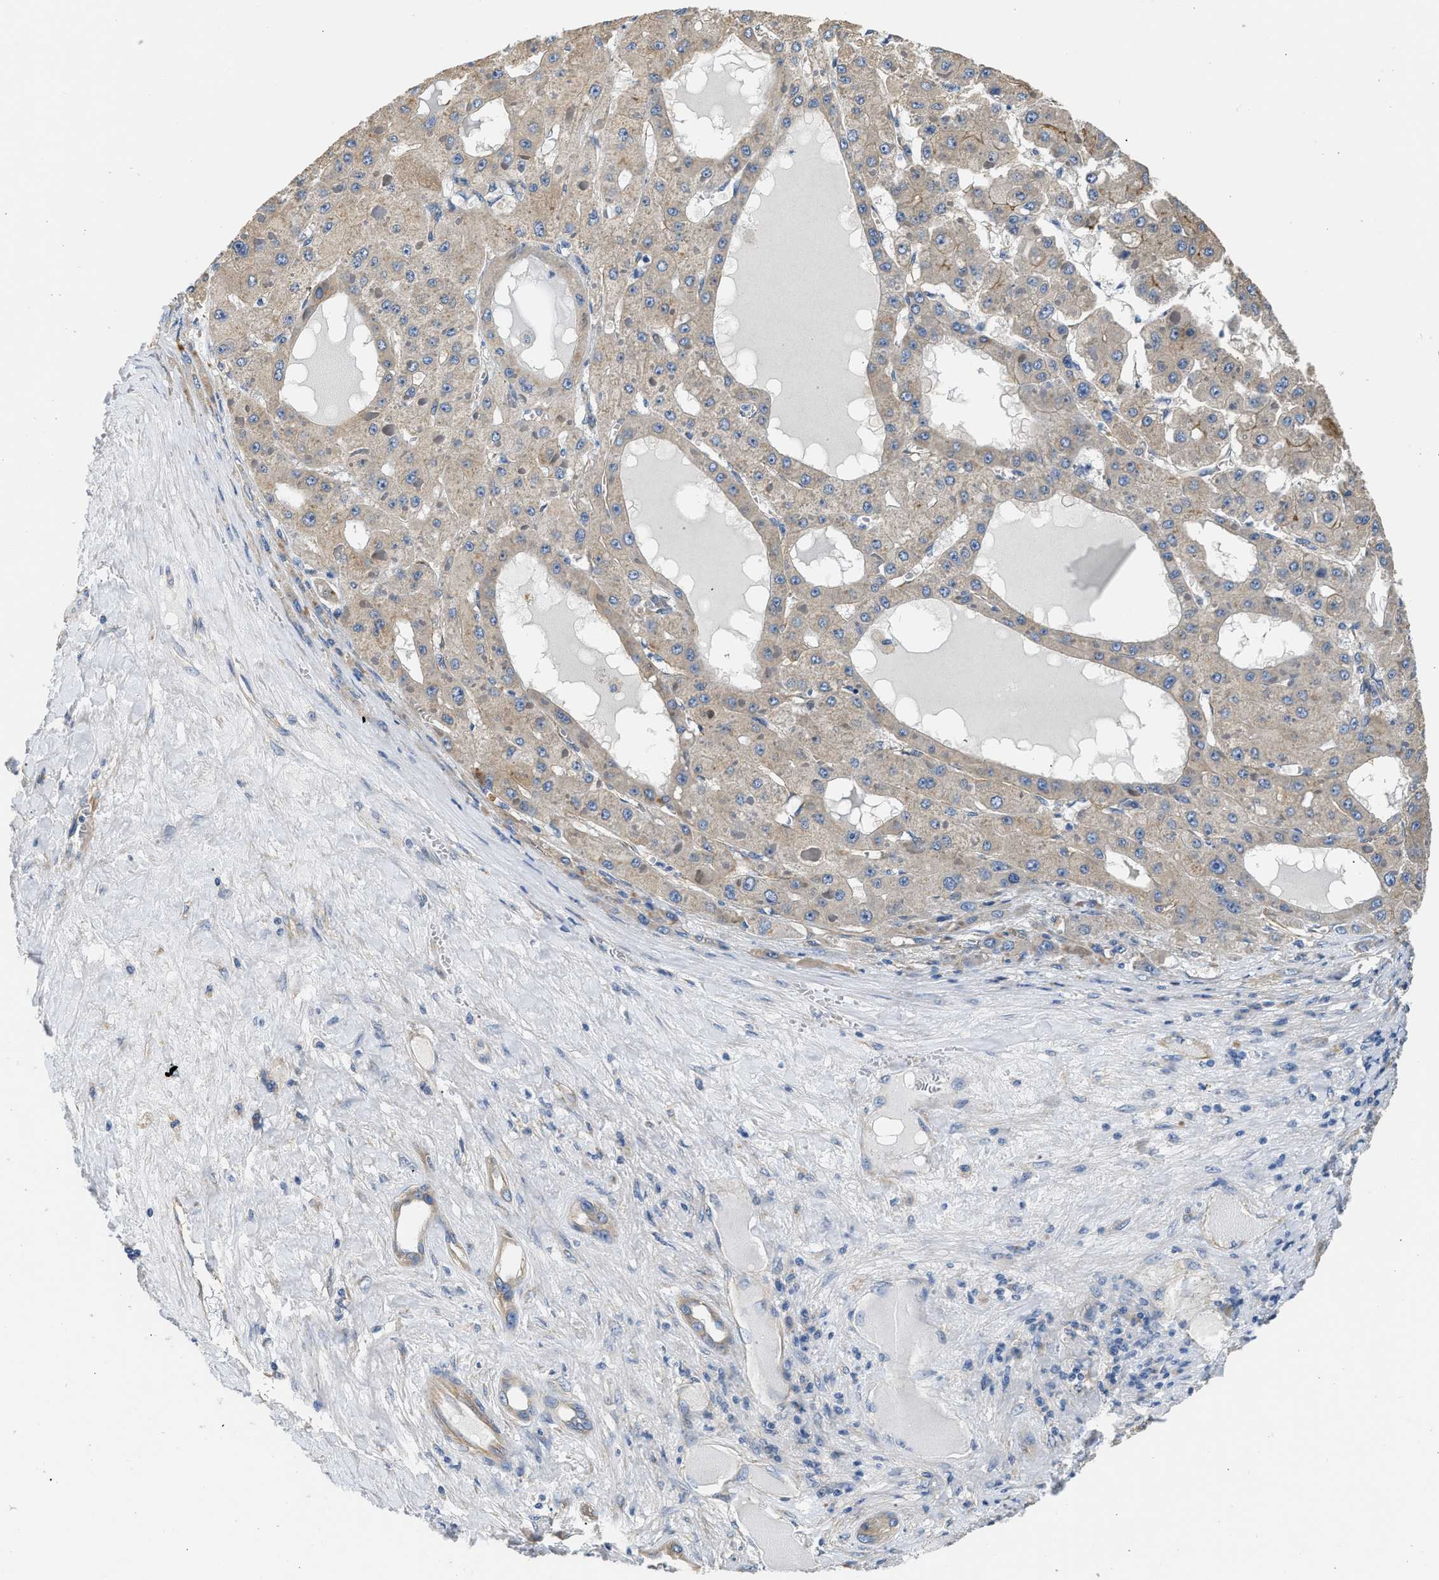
{"staining": {"intensity": "weak", "quantity": ">75%", "location": "cytoplasmic/membranous"}, "tissue": "liver cancer", "cell_type": "Tumor cells", "image_type": "cancer", "snomed": [{"axis": "morphology", "description": "Carcinoma, Hepatocellular, NOS"}, {"axis": "topography", "description": "Liver"}], "caption": "A micrograph showing weak cytoplasmic/membranous positivity in about >75% of tumor cells in hepatocellular carcinoma (liver), as visualized by brown immunohistochemical staining.", "gene": "CSDE1", "patient": {"sex": "female", "age": 73}}